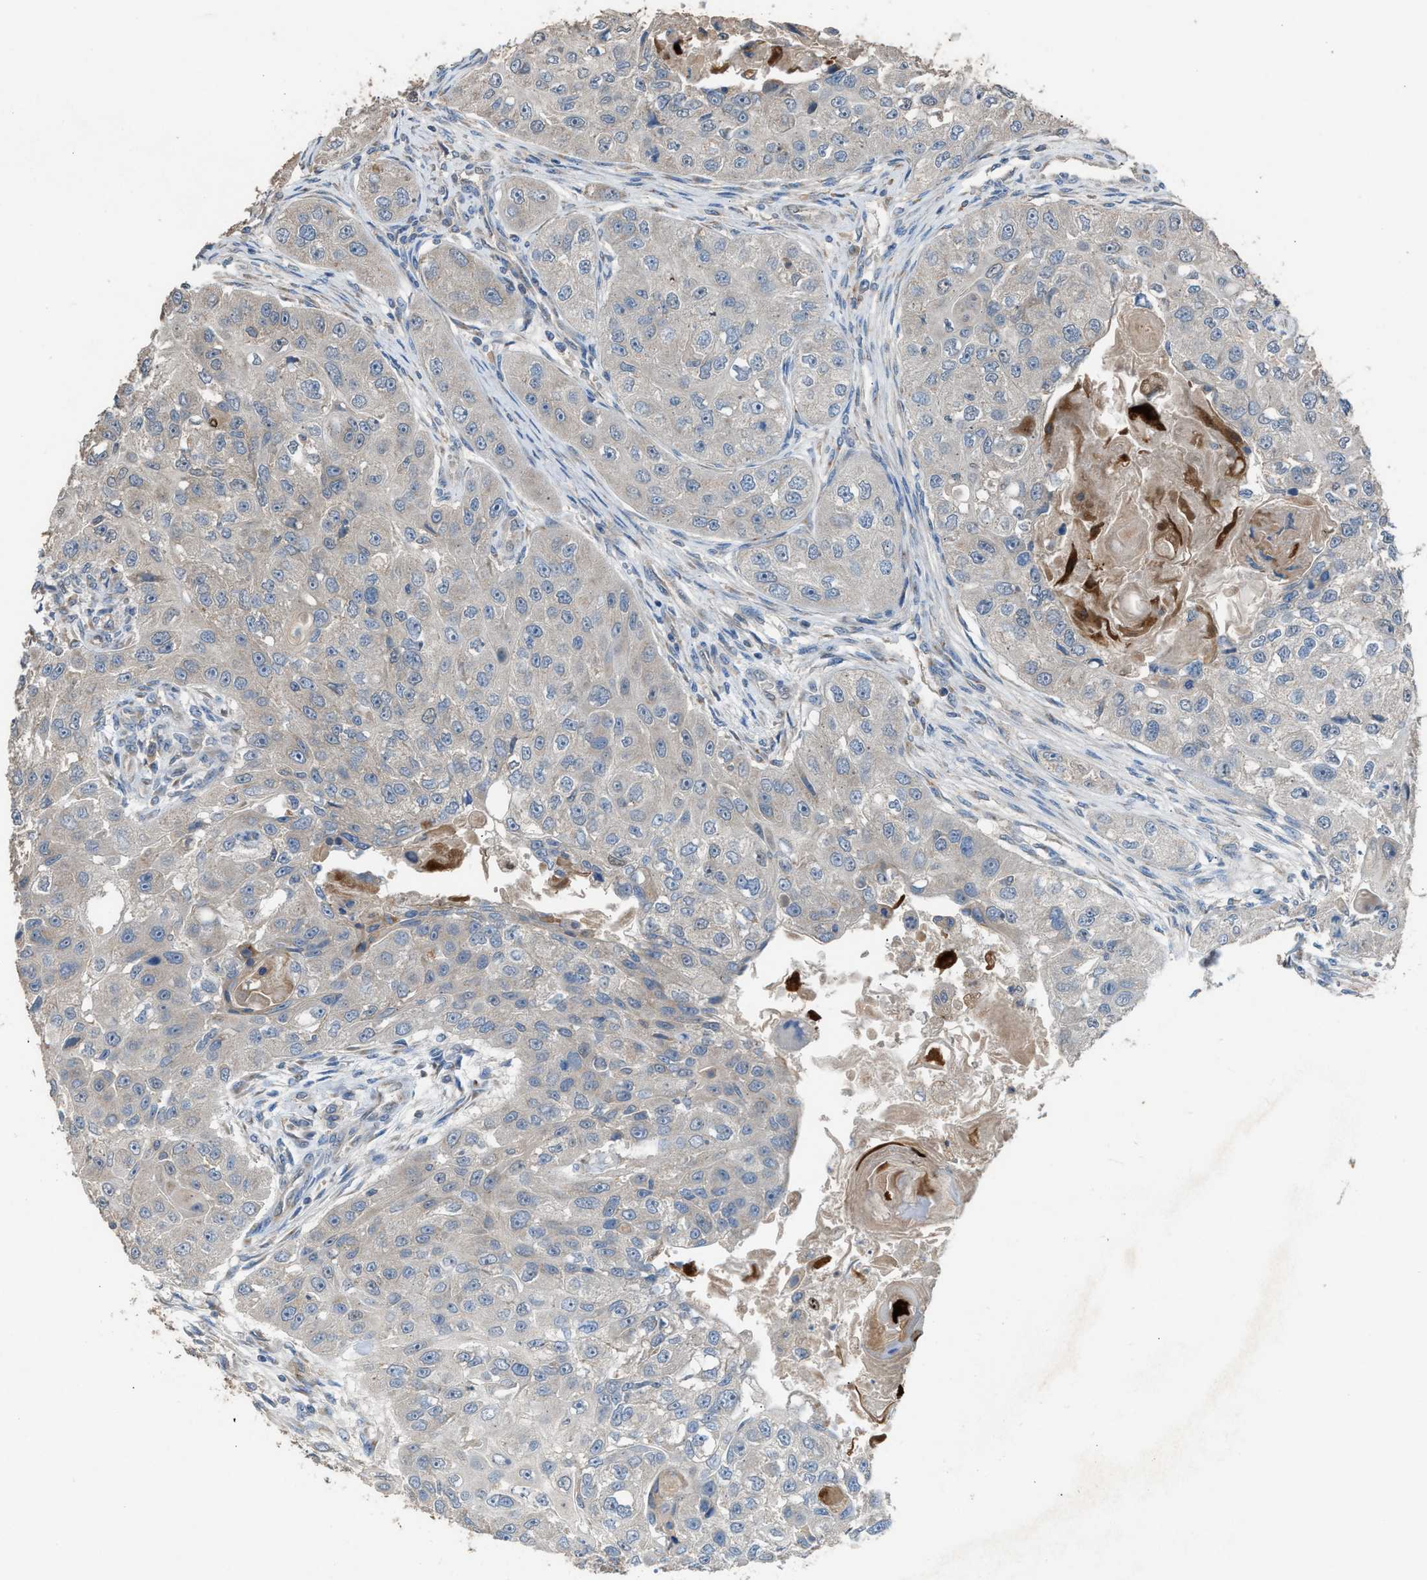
{"staining": {"intensity": "negative", "quantity": "none", "location": "none"}, "tissue": "head and neck cancer", "cell_type": "Tumor cells", "image_type": "cancer", "snomed": [{"axis": "morphology", "description": "Normal tissue, NOS"}, {"axis": "morphology", "description": "Squamous cell carcinoma, NOS"}, {"axis": "topography", "description": "Skeletal muscle"}, {"axis": "topography", "description": "Head-Neck"}], "caption": "The IHC image has no significant positivity in tumor cells of head and neck cancer tissue.", "gene": "TPK1", "patient": {"sex": "male", "age": 51}}